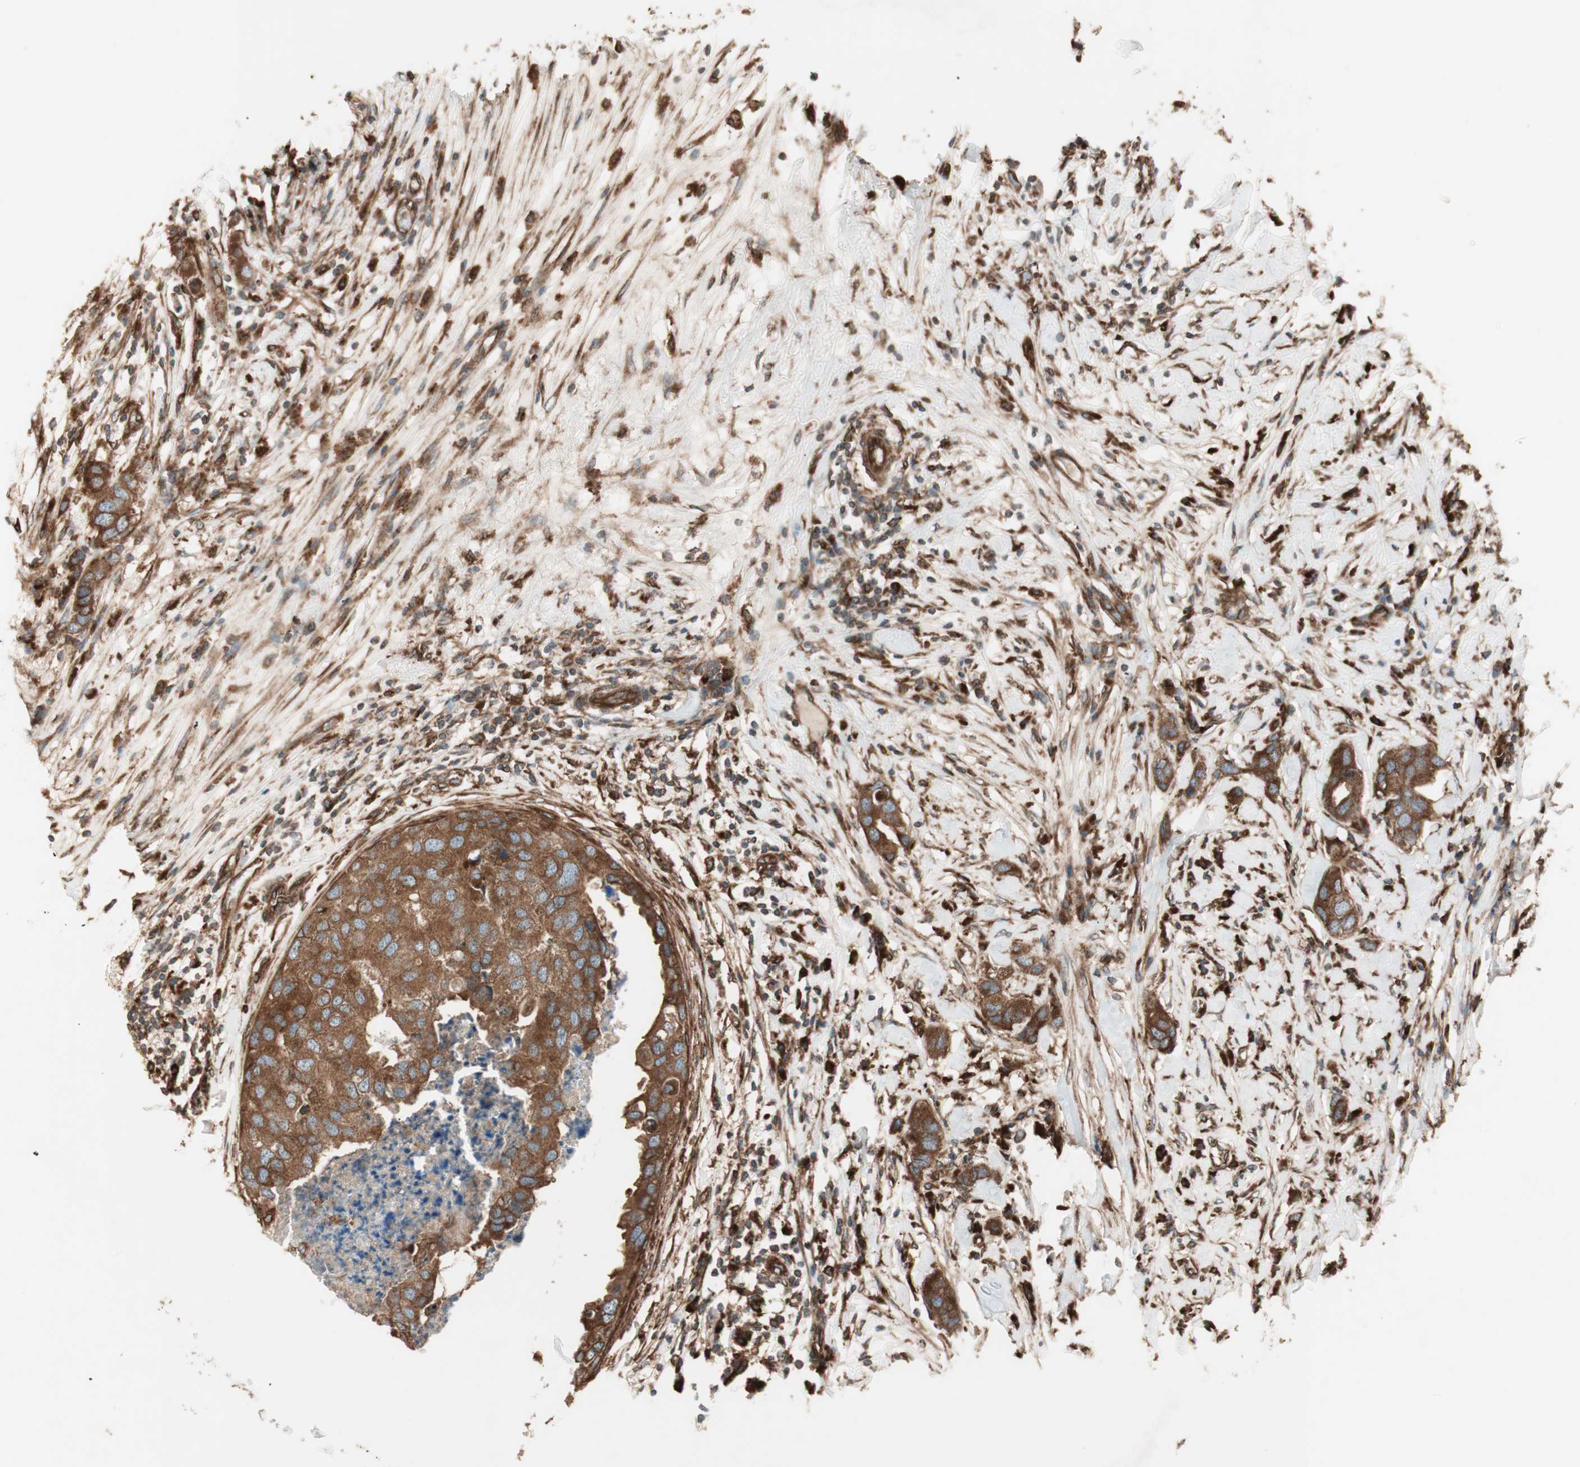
{"staining": {"intensity": "strong", "quantity": ">75%", "location": "cytoplasmic/membranous"}, "tissue": "breast cancer", "cell_type": "Tumor cells", "image_type": "cancer", "snomed": [{"axis": "morphology", "description": "Duct carcinoma"}, {"axis": "topography", "description": "Breast"}], "caption": "Protein positivity by immunohistochemistry (IHC) reveals strong cytoplasmic/membranous expression in about >75% of tumor cells in breast cancer (invasive ductal carcinoma). (DAB IHC, brown staining for protein, blue staining for nuclei).", "gene": "RAB5A", "patient": {"sex": "female", "age": 50}}